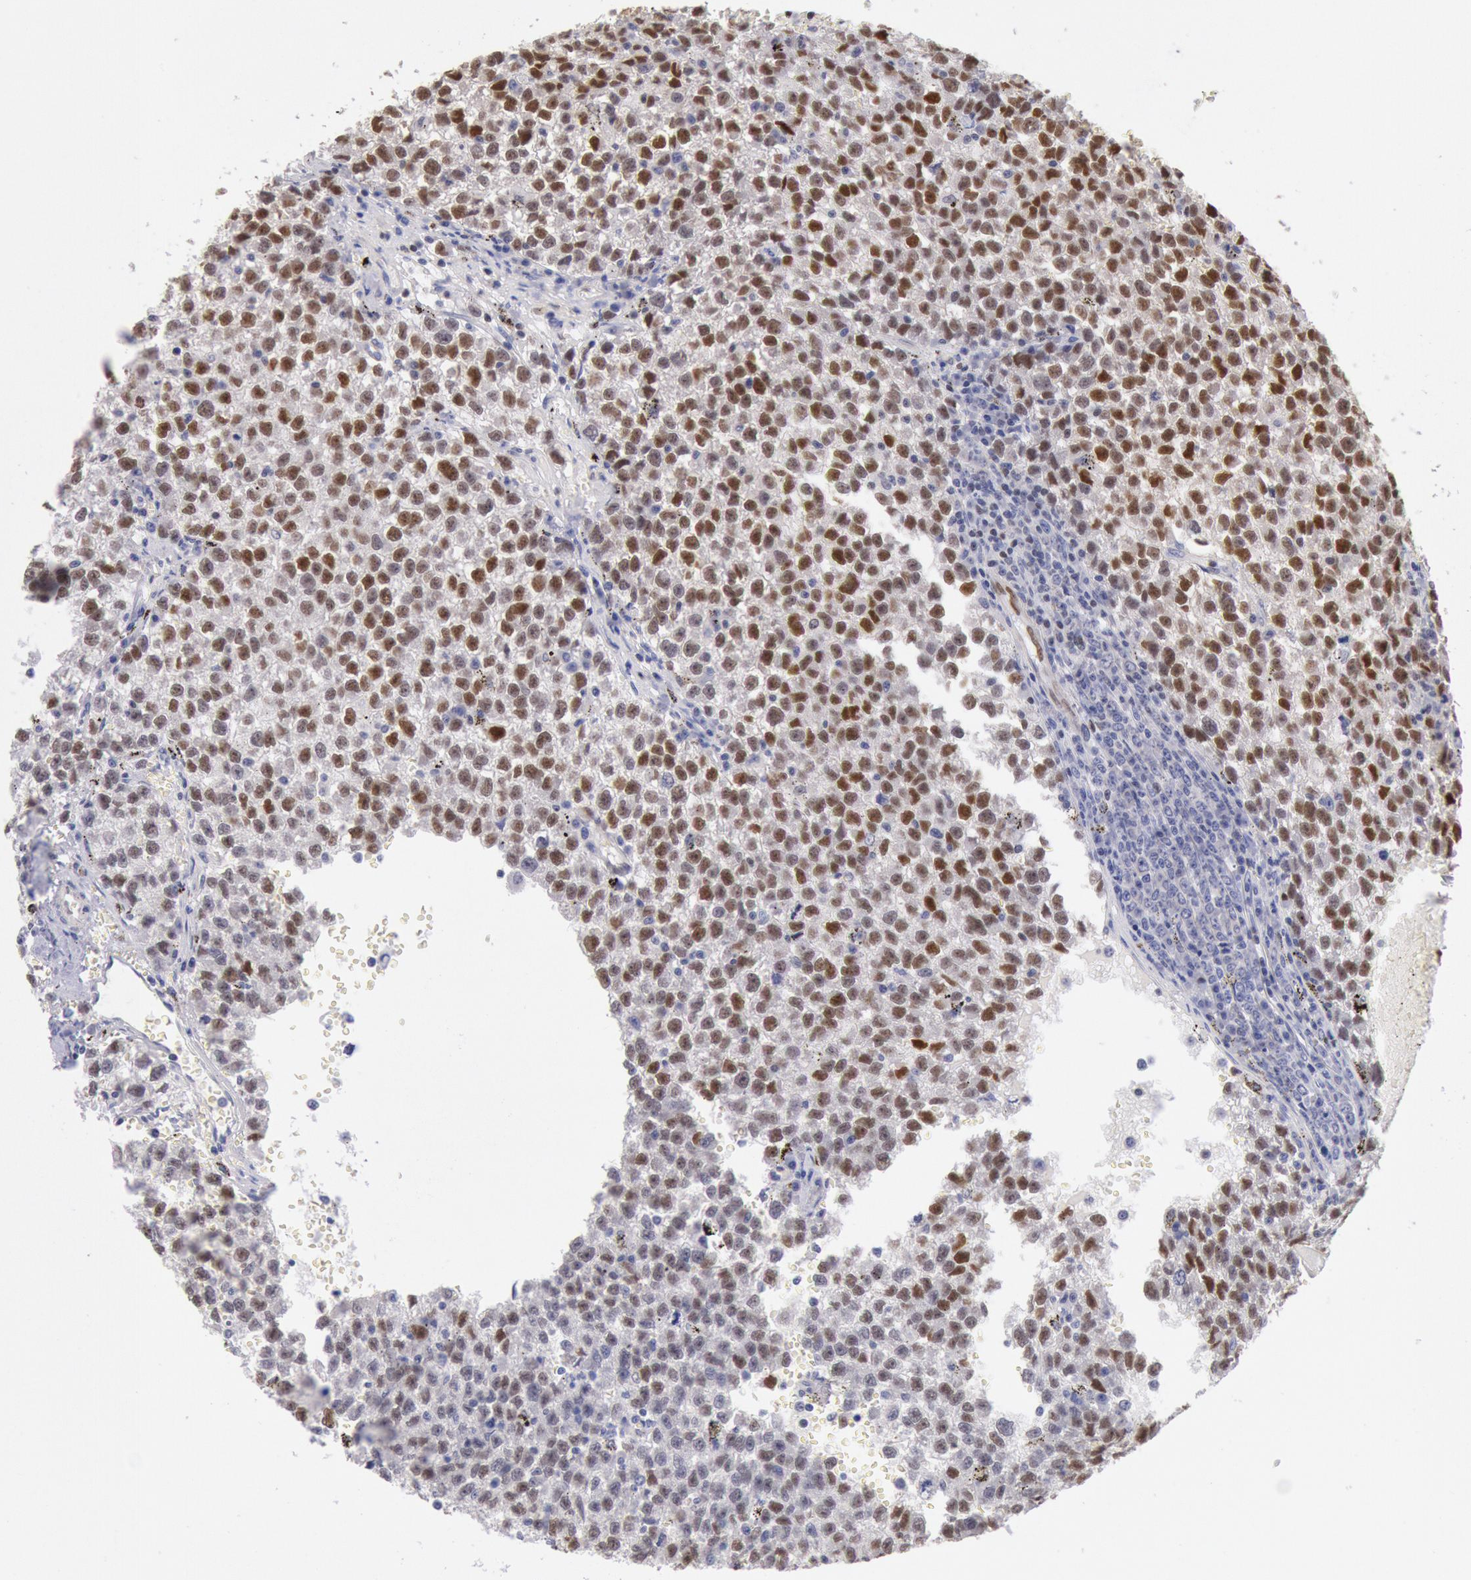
{"staining": {"intensity": "moderate", "quantity": "25%-75%", "location": "nuclear"}, "tissue": "testis cancer", "cell_type": "Tumor cells", "image_type": "cancer", "snomed": [{"axis": "morphology", "description": "Seminoma, NOS"}, {"axis": "topography", "description": "Testis"}], "caption": "An IHC photomicrograph of tumor tissue is shown. Protein staining in brown labels moderate nuclear positivity in testis cancer (seminoma) within tumor cells.", "gene": "RPS6KA5", "patient": {"sex": "male", "age": 35}}